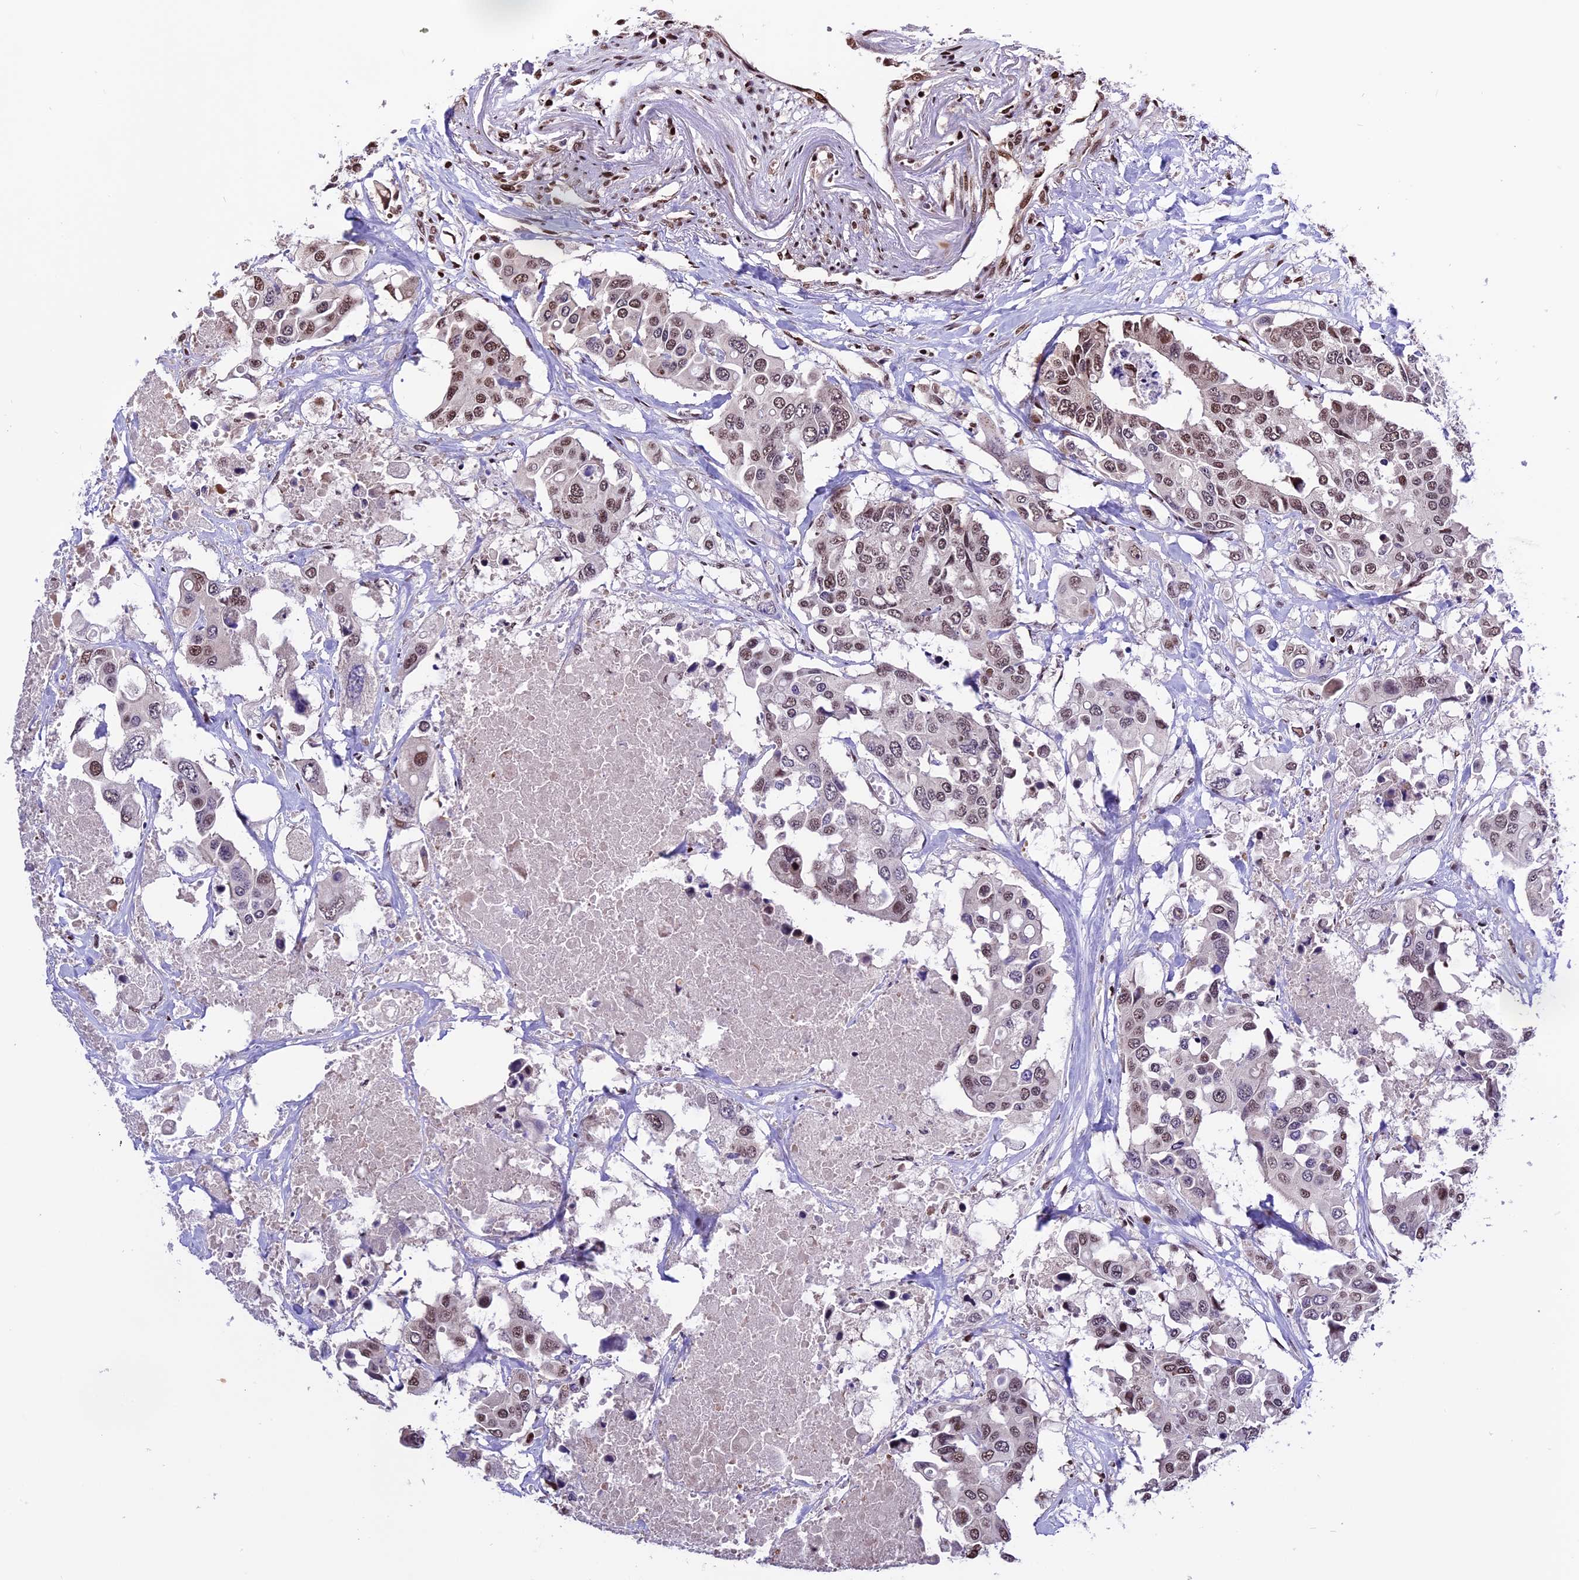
{"staining": {"intensity": "moderate", "quantity": ">75%", "location": "nuclear"}, "tissue": "colorectal cancer", "cell_type": "Tumor cells", "image_type": "cancer", "snomed": [{"axis": "morphology", "description": "Adenocarcinoma, NOS"}, {"axis": "topography", "description": "Colon"}], "caption": "Tumor cells show medium levels of moderate nuclear positivity in about >75% of cells in human colorectal cancer. The staining was performed using DAB (3,3'-diaminobenzidine), with brown indicating positive protein expression. Nuclei are stained blue with hematoxylin.", "gene": "POLR3E", "patient": {"sex": "male", "age": 77}}